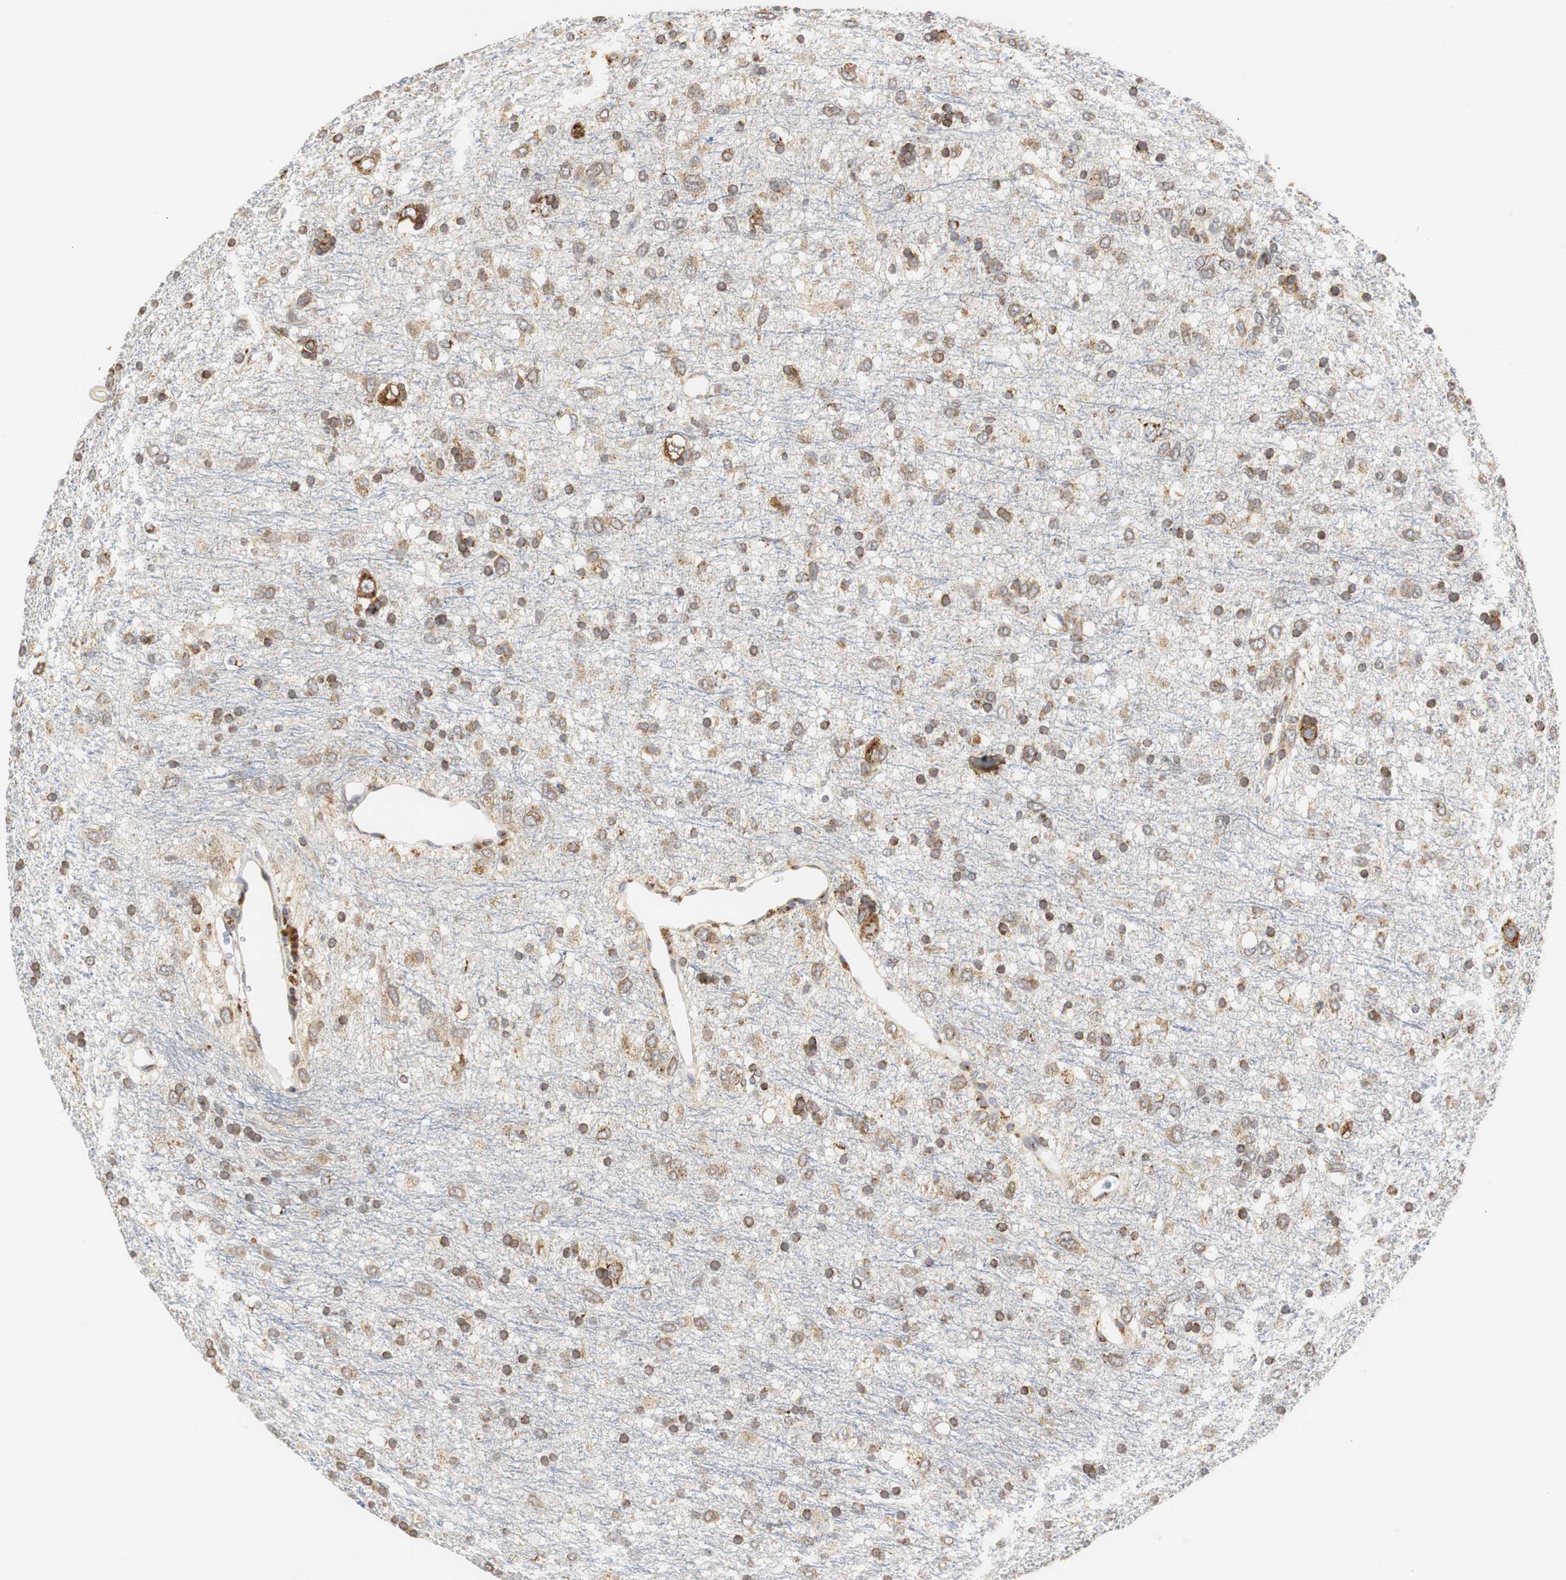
{"staining": {"intensity": "strong", "quantity": ">75%", "location": "cytoplasmic/membranous"}, "tissue": "glioma", "cell_type": "Tumor cells", "image_type": "cancer", "snomed": [{"axis": "morphology", "description": "Glioma, malignant, Low grade"}, {"axis": "topography", "description": "Brain"}], "caption": "Immunohistochemistry (IHC) (DAB (3,3'-diaminobenzidine)) staining of glioma demonstrates strong cytoplasmic/membranous protein positivity in about >75% of tumor cells.", "gene": "HSD17B10", "patient": {"sex": "male", "age": 77}}